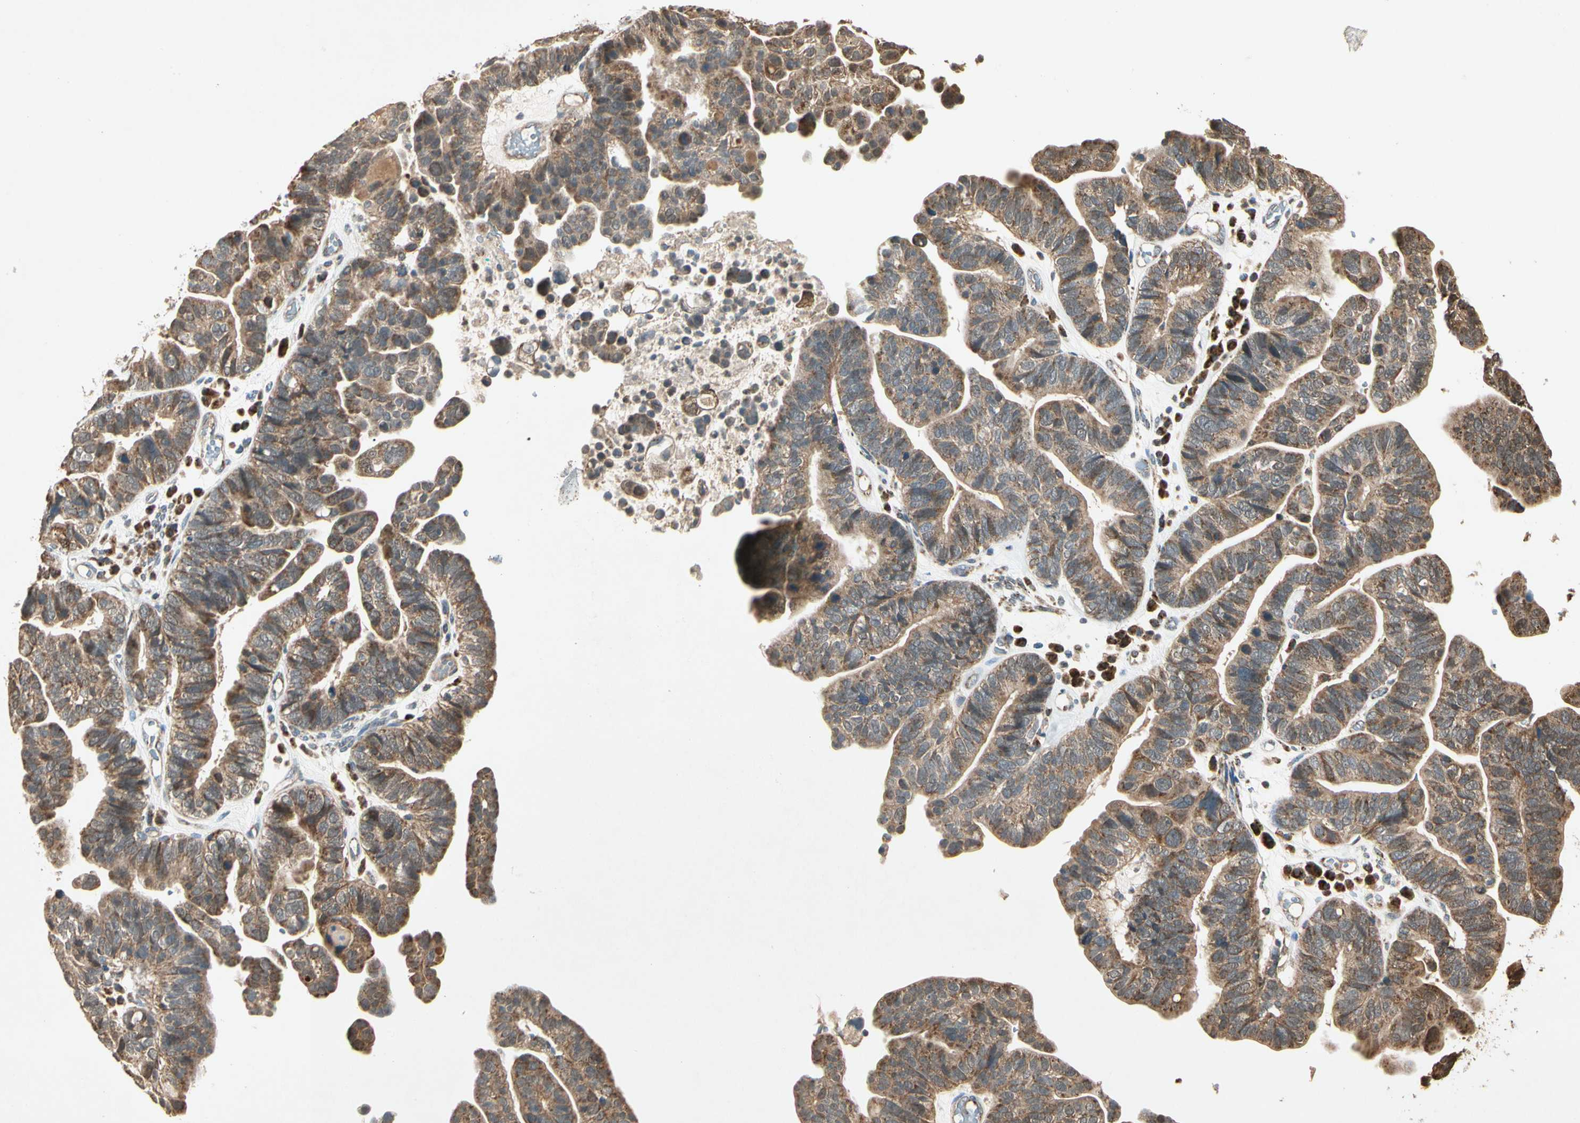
{"staining": {"intensity": "moderate", "quantity": ">75%", "location": "cytoplasmic/membranous"}, "tissue": "ovarian cancer", "cell_type": "Tumor cells", "image_type": "cancer", "snomed": [{"axis": "morphology", "description": "Cystadenocarcinoma, serous, NOS"}, {"axis": "topography", "description": "Ovary"}], "caption": "Ovarian cancer tissue reveals moderate cytoplasmic/membranous expression in about >75% of tumor cells, visualized by immunohistochemistry.", "gene": "PRDX5", "patient": {"sex": "female", "age": 56}}